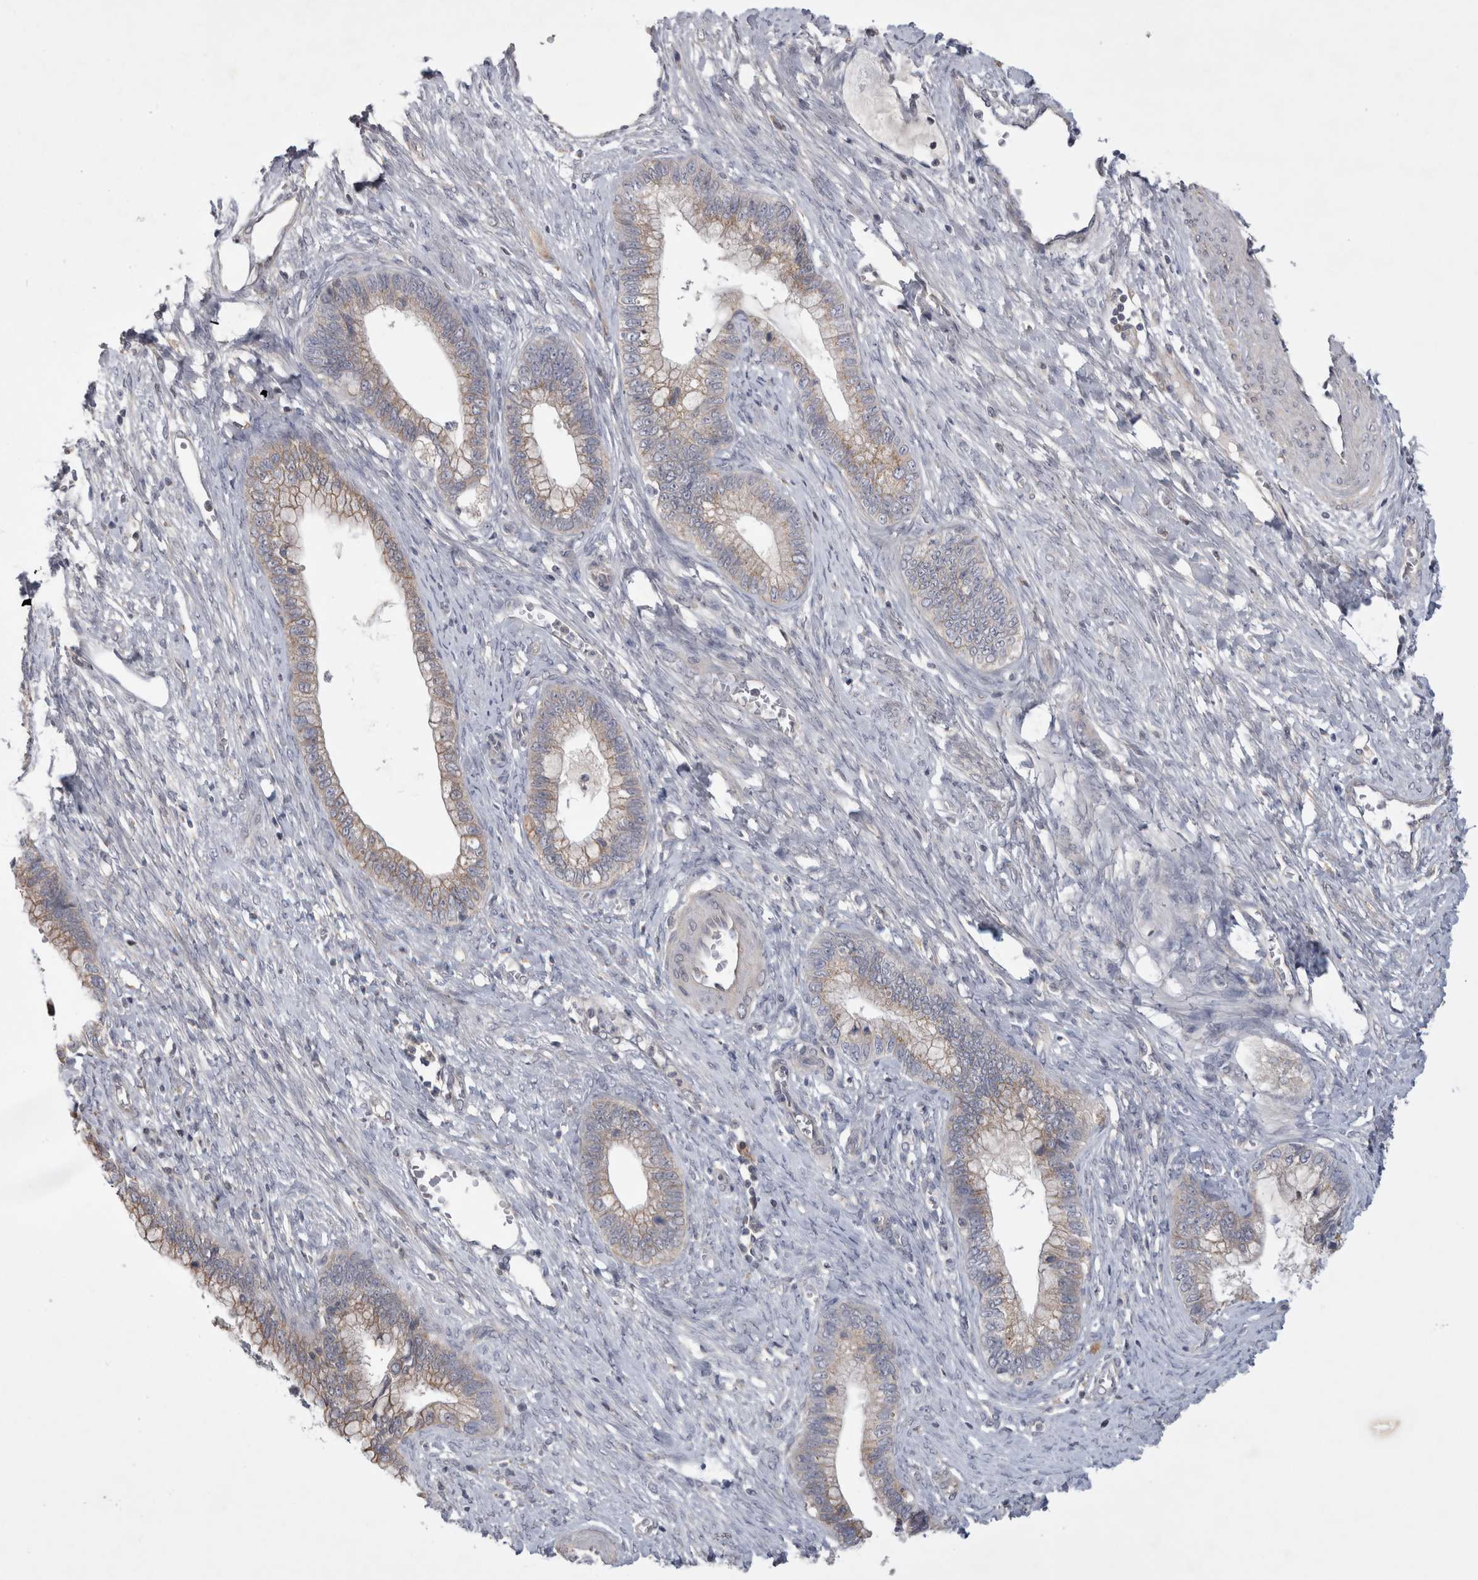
{"staining": {"intensity": "weak", "quantity": "25%-75%", "location": "cytoplasmic/membranous"}, "tissue": "cervical cancer", "cell_type": "Tumor cells", "image_type": "cancer", "snomed": [{"axis": "morphology", "description": "Adenocarcinoma, NOS"}, {"axis": "topography", "description": "Cervix"}], "caption": "High-power microscopy captured an IHC histopathology image of adenocarcinoma (cervical), revealing weak cytoplasmic/membranous expression in approximately 25%-75% of tumor cells.", "gene": "SRD5A3", "patient": {"sex": "female", "age": 44}}